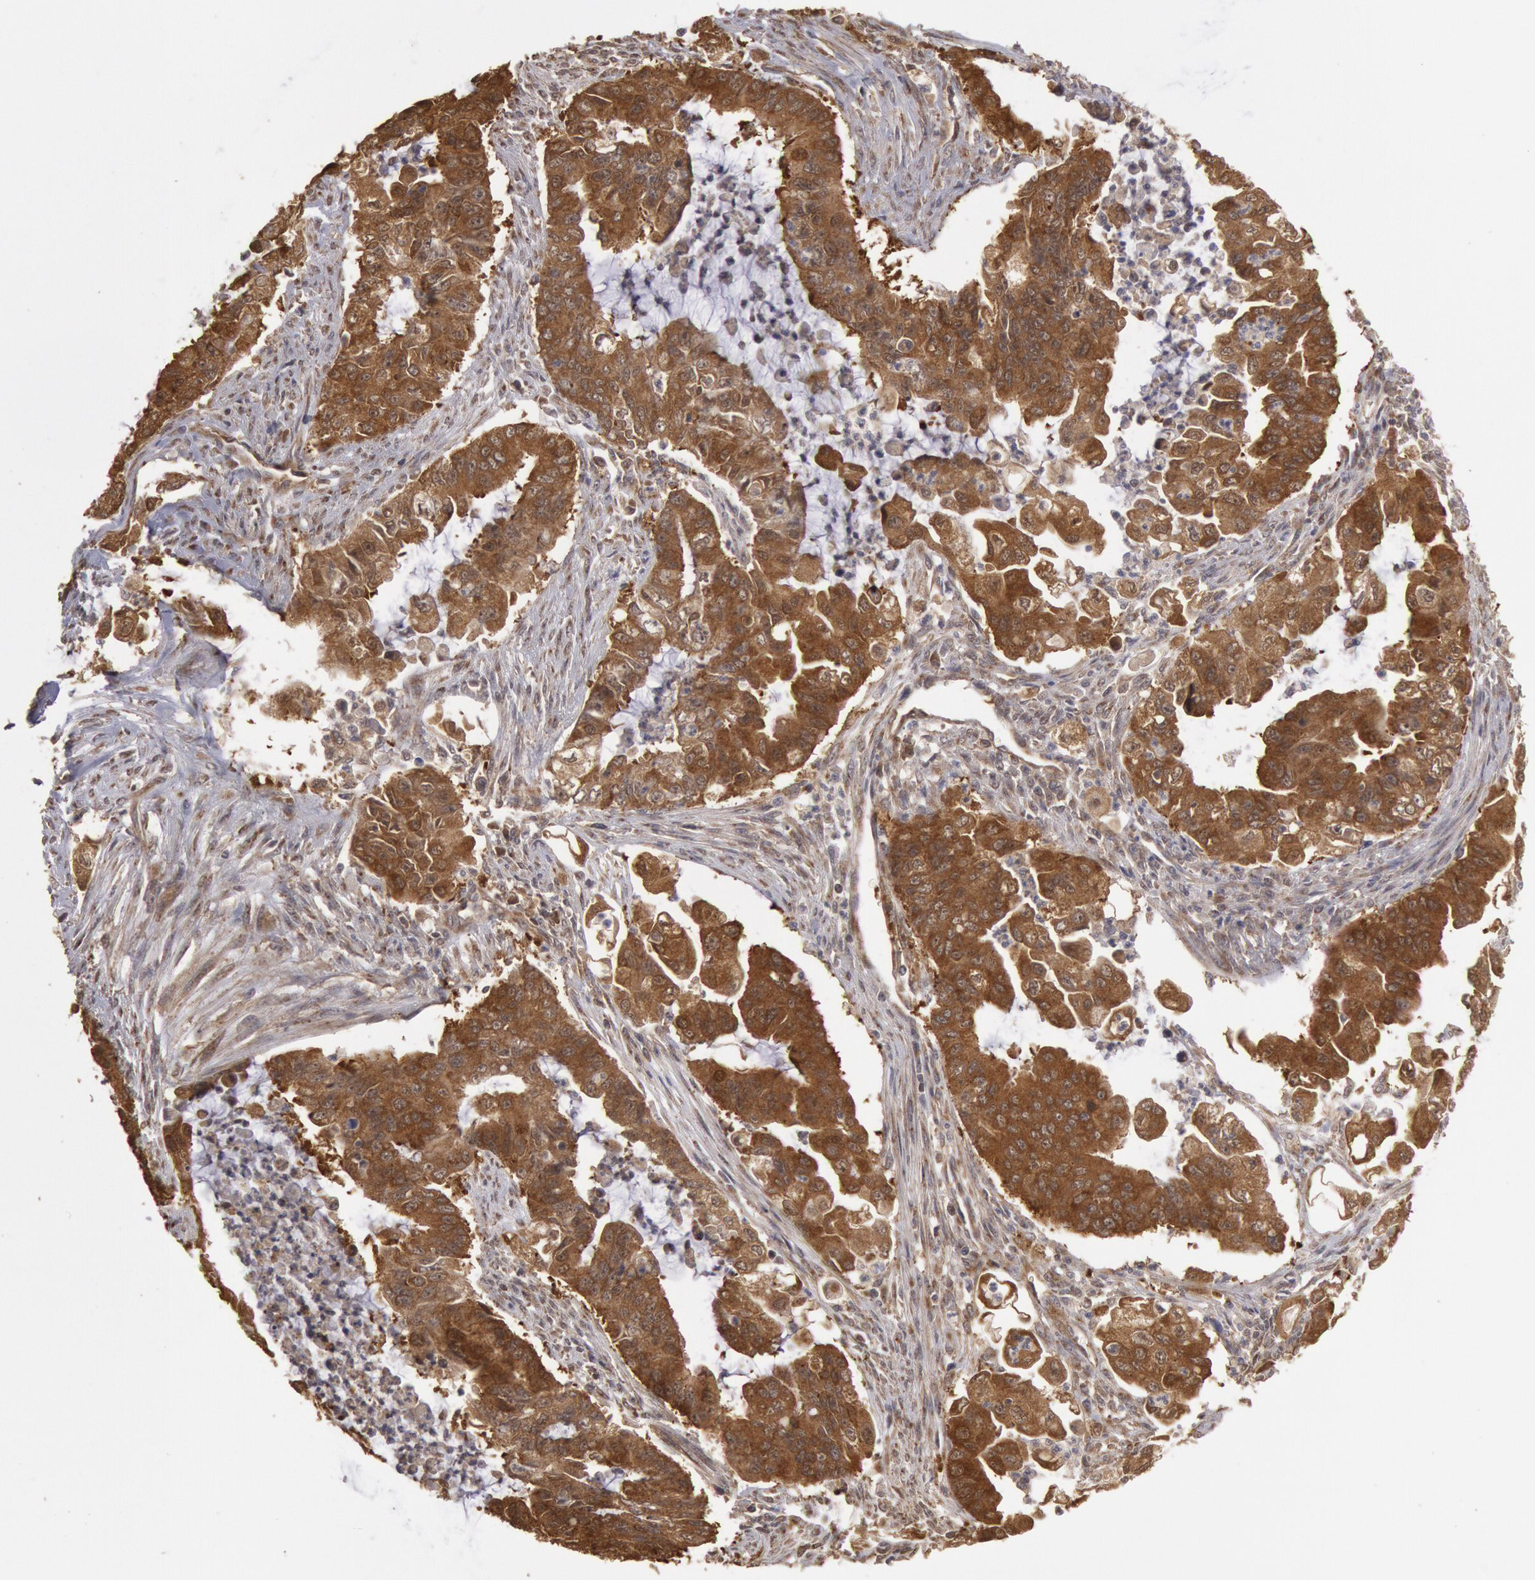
{"staining": {"intensity": "strong", "quantity": ">75%", "location": "cytoplasmic/membranous"}, "tissue": "endometrial cancer", "cell_type": "Tumor cells", "image_type": "cancer", "snomed": [{"axis": "morphology", "description": "Adenocarcinoma, NOS"}, {"axis": "topography", "description": "Endometrium"}], "caption": "Tumor cells demonstrate strong cytoplasmic/membranous positivity in about >75% of cells in endometrial cancer (adenocarcinoma).", "gene": "USP14", "patient": {"sex": "female", "age": 75}}